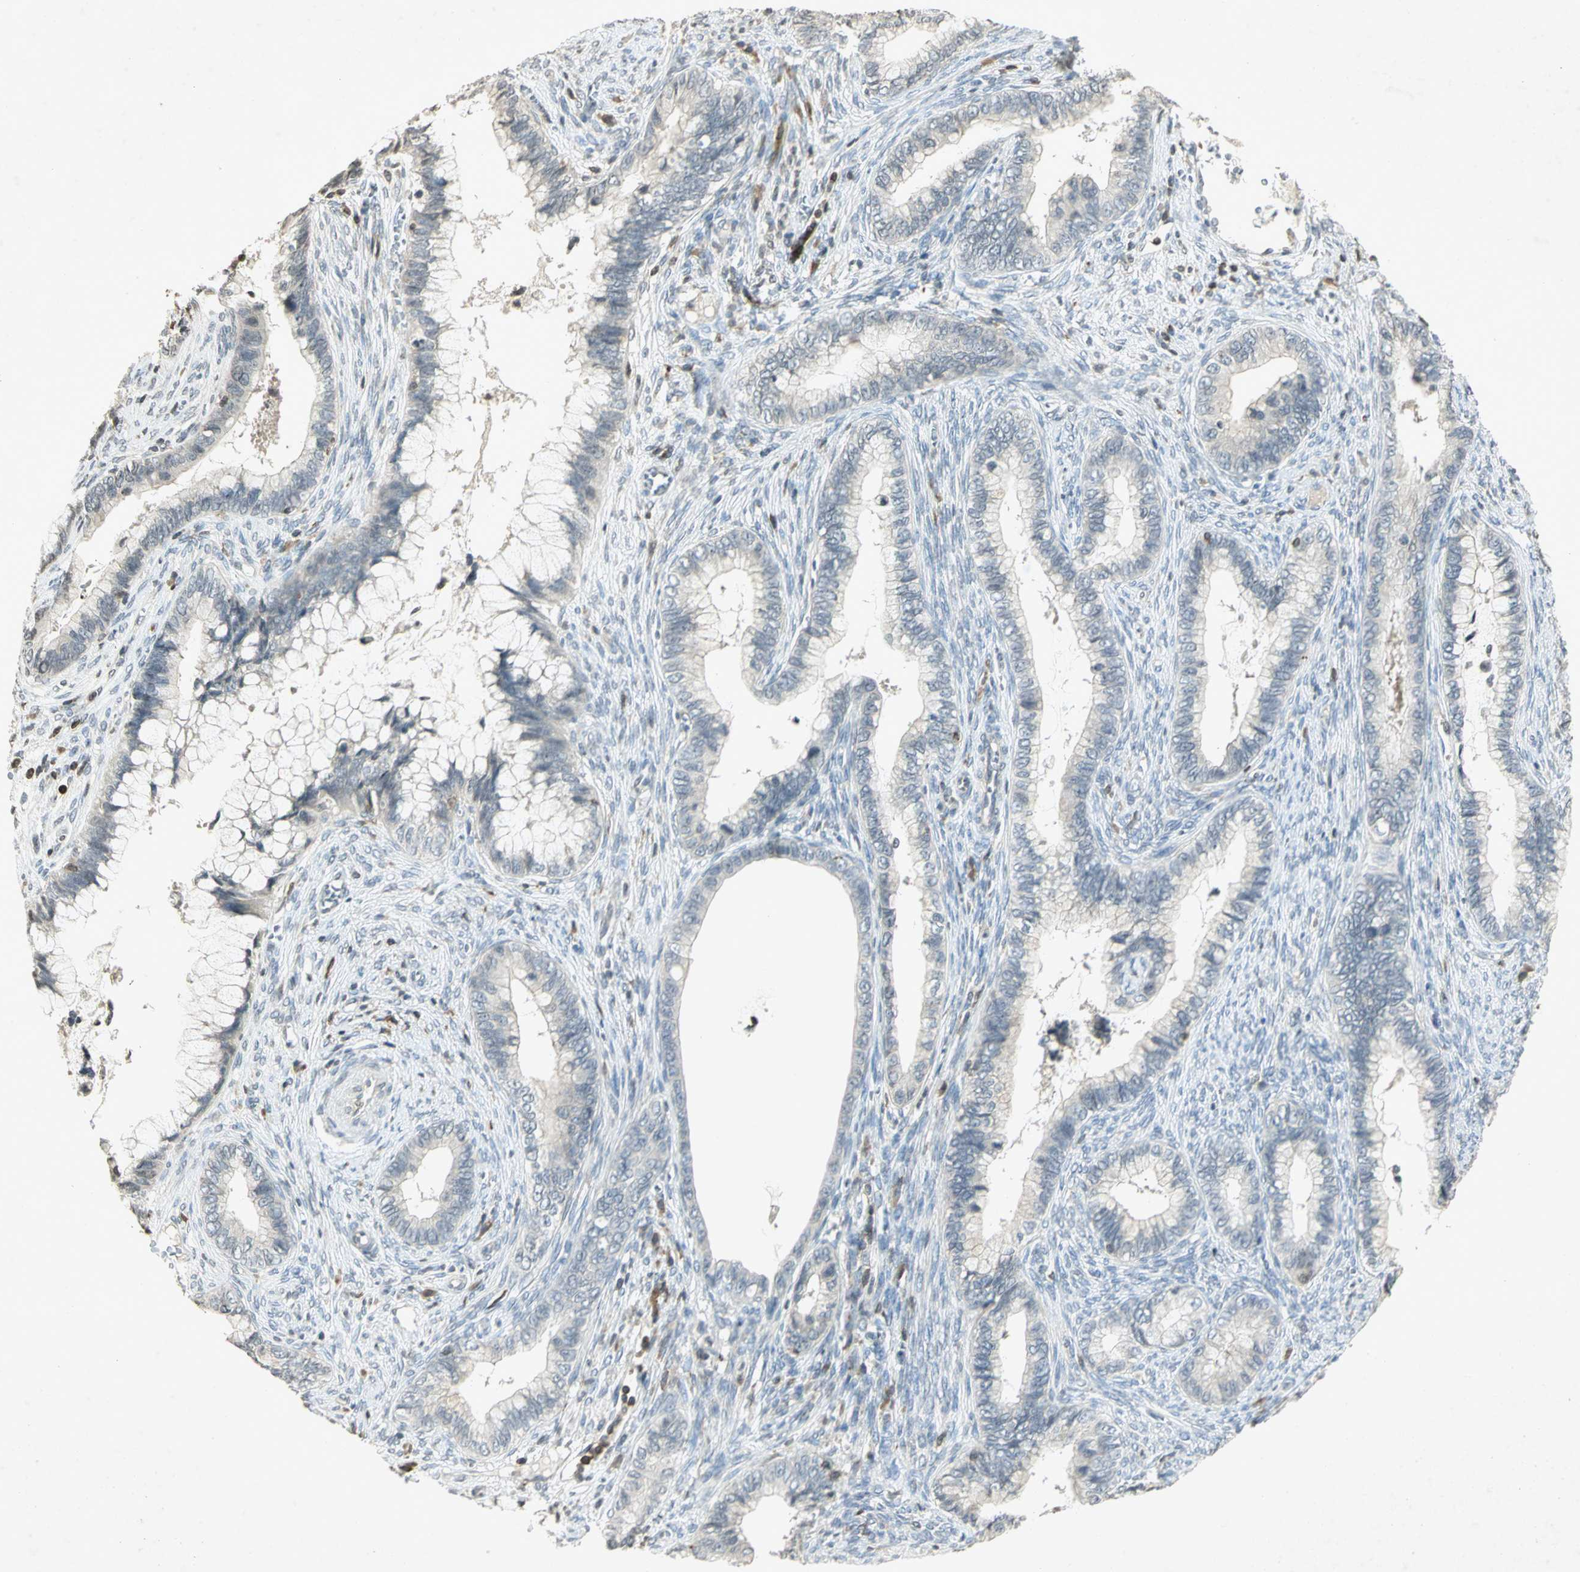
{"staining": {"intensity": "negative", "quantity": "none", "location": "none"}, "tissue": "cervical cancer", "cell_type": "Tumor cells", "image_type": "cancer", "snomed": [{"axis": "morphology", "description": "Adenocarcinoma, NOS"}, {"axis": "topography", "description": "Cervix"}], "caption": "Adenocarcinoma (cervical) stained for a protein using IHC exhibits no expression tumor cells.", "gene": "IL16", "patient": {"sex": "female", "age": 44}}